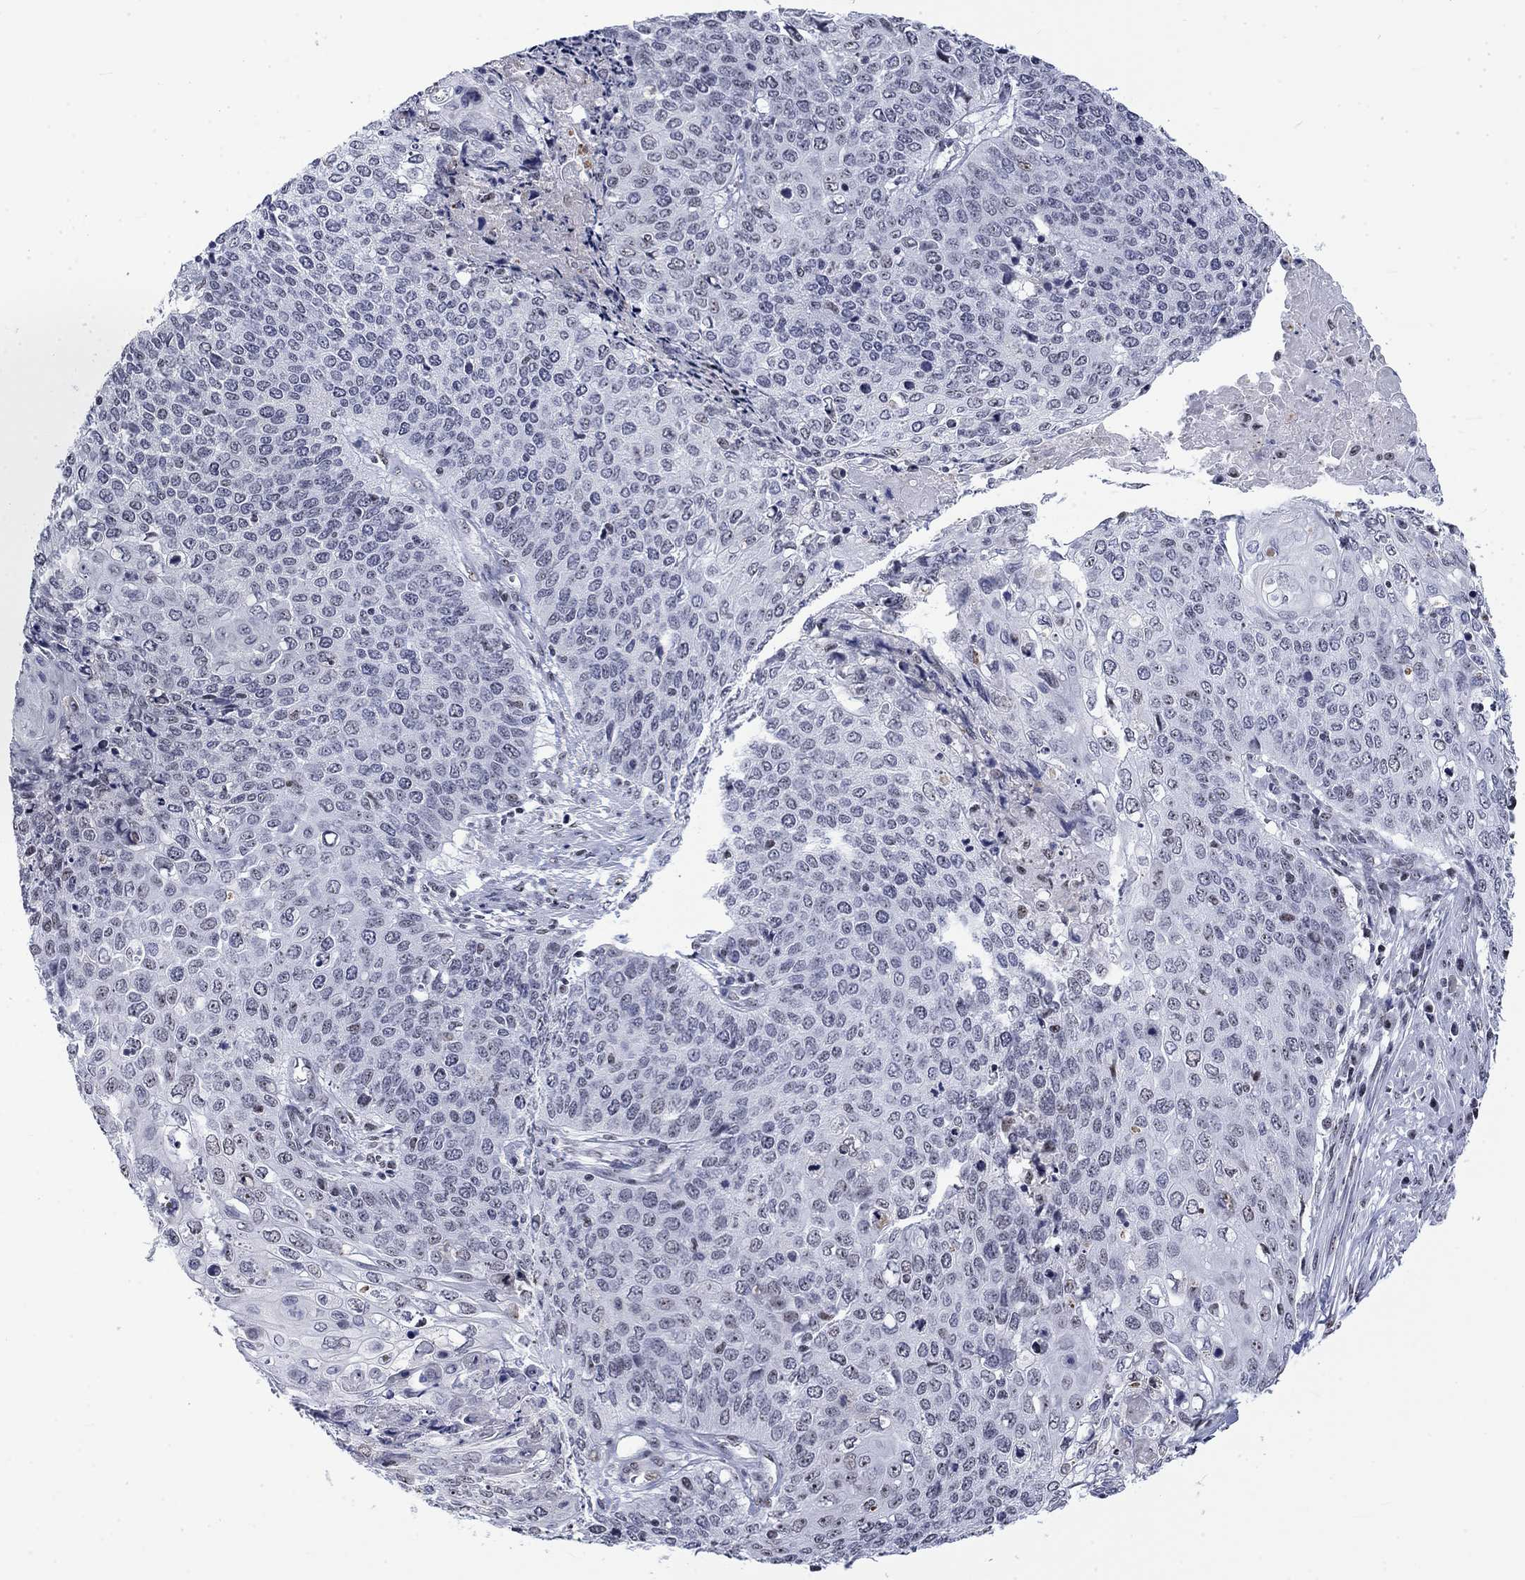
{"staining": {"intensity": "negative", "quantity": "none", "location": "none"}, "tissue": "cervical cancer", "cell_type": "Tumor cells", "image_type": "cancer", "snomed": [{"axis": "morphology", "description": "Squamous cell carcinoma, NOS"}, {"axis": "topography", "description": "Cervix"}], "caption": "There is no significant positivity in tumor cells of squamous cell carcinoma (cervical).", "gene": "CSRNP3", "patient": {"sex": "female", "age": 39}}